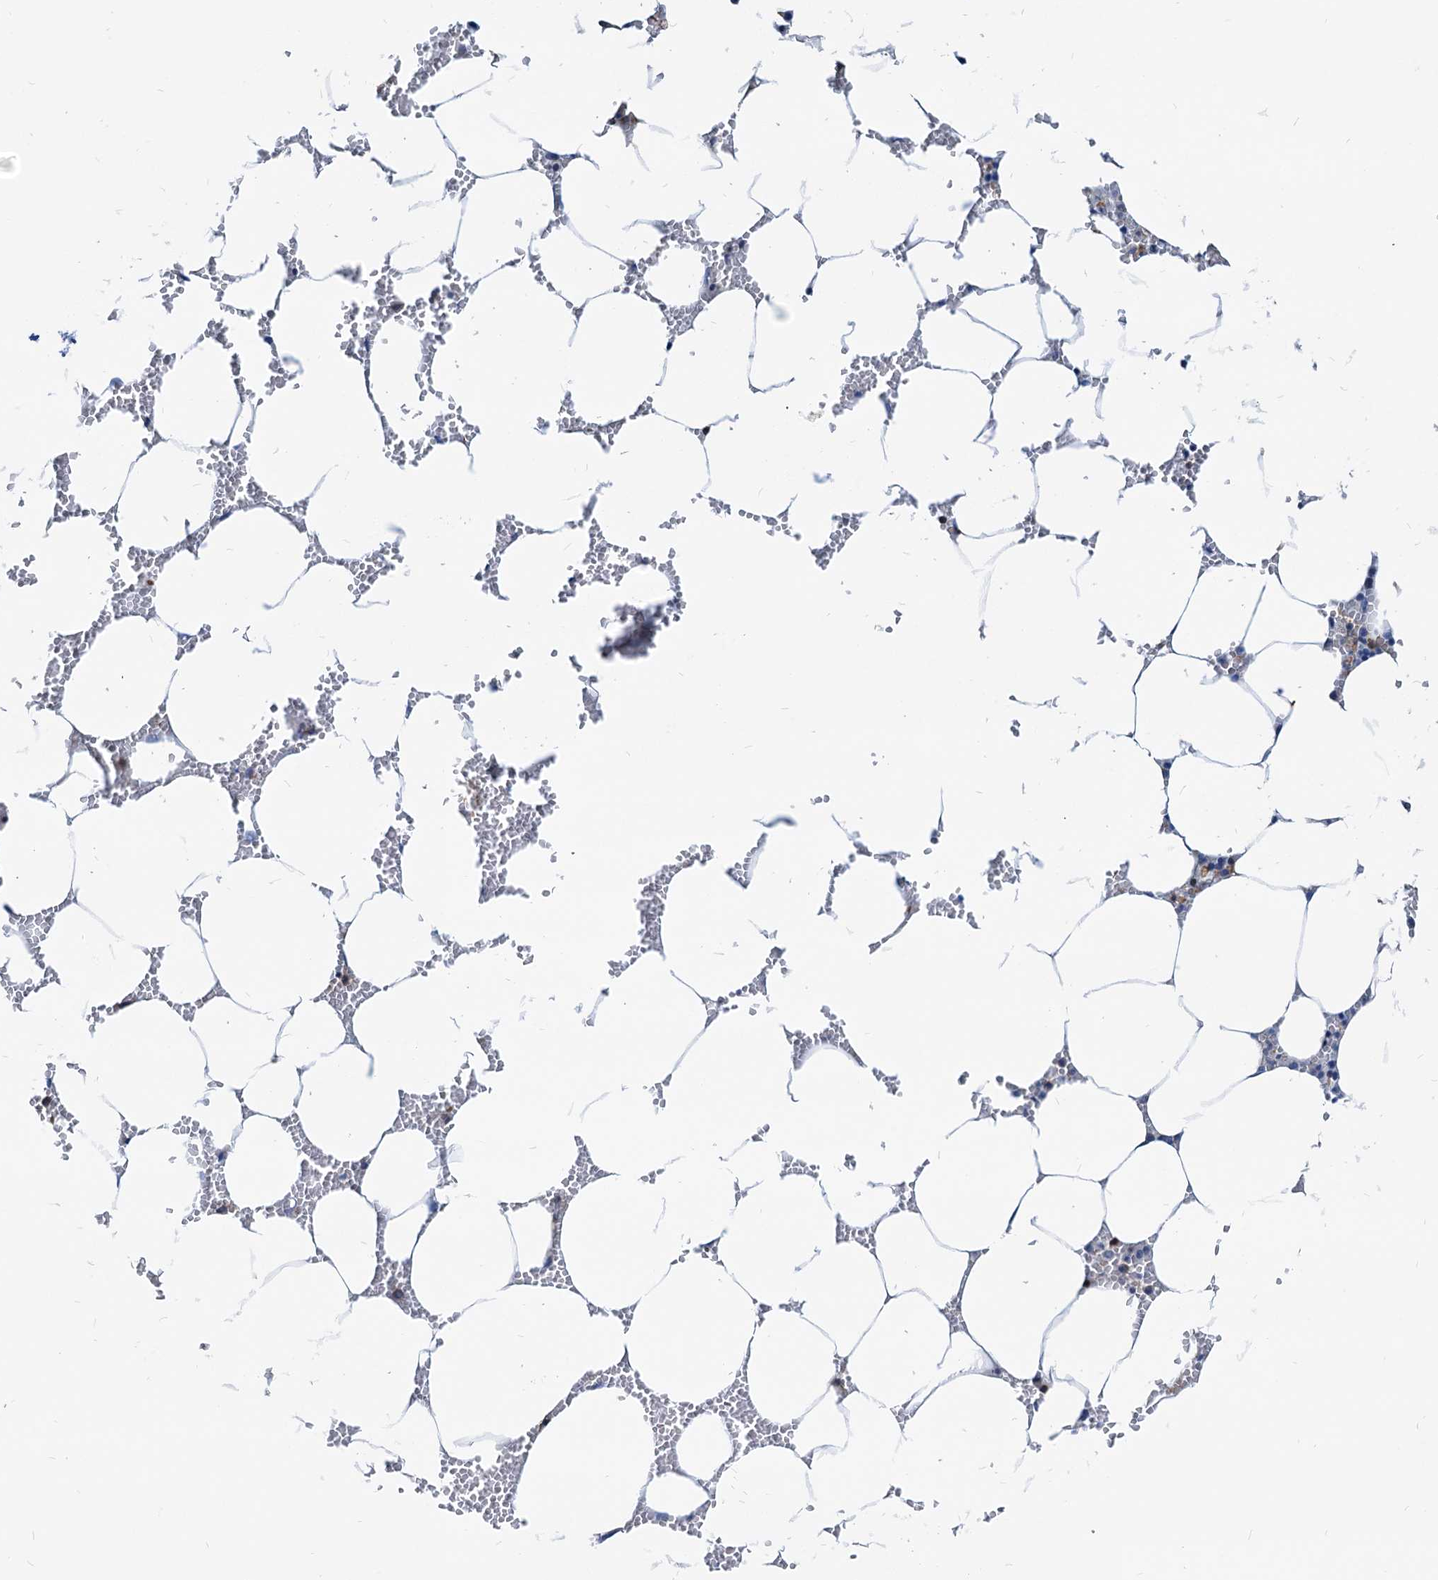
{"staining": {"intensity": "strong", "quantity": "<25%", "location": "cytoplasmic/membranous"}, "tissue": "bone marrow", "cell_type": "Hematopoietic cells", "image_type": "normal", "snomed": [{"axis": "morphology", "description": "Normal tissue, NOS"}, {"axis": "topography", "description": "Bone marrow"}], "caption": "Hematopoietic cells show medium levels of strong cytoplasmic/membranous positivity in approximately <25% of cells in normal human bone marrow. (DAB (3,3'-diaminobenzidine) IHC, brown staining for protein, blue staining for nuclei).", "gene": "LCP2", "patient": {"sex": "male", "age": 70}}